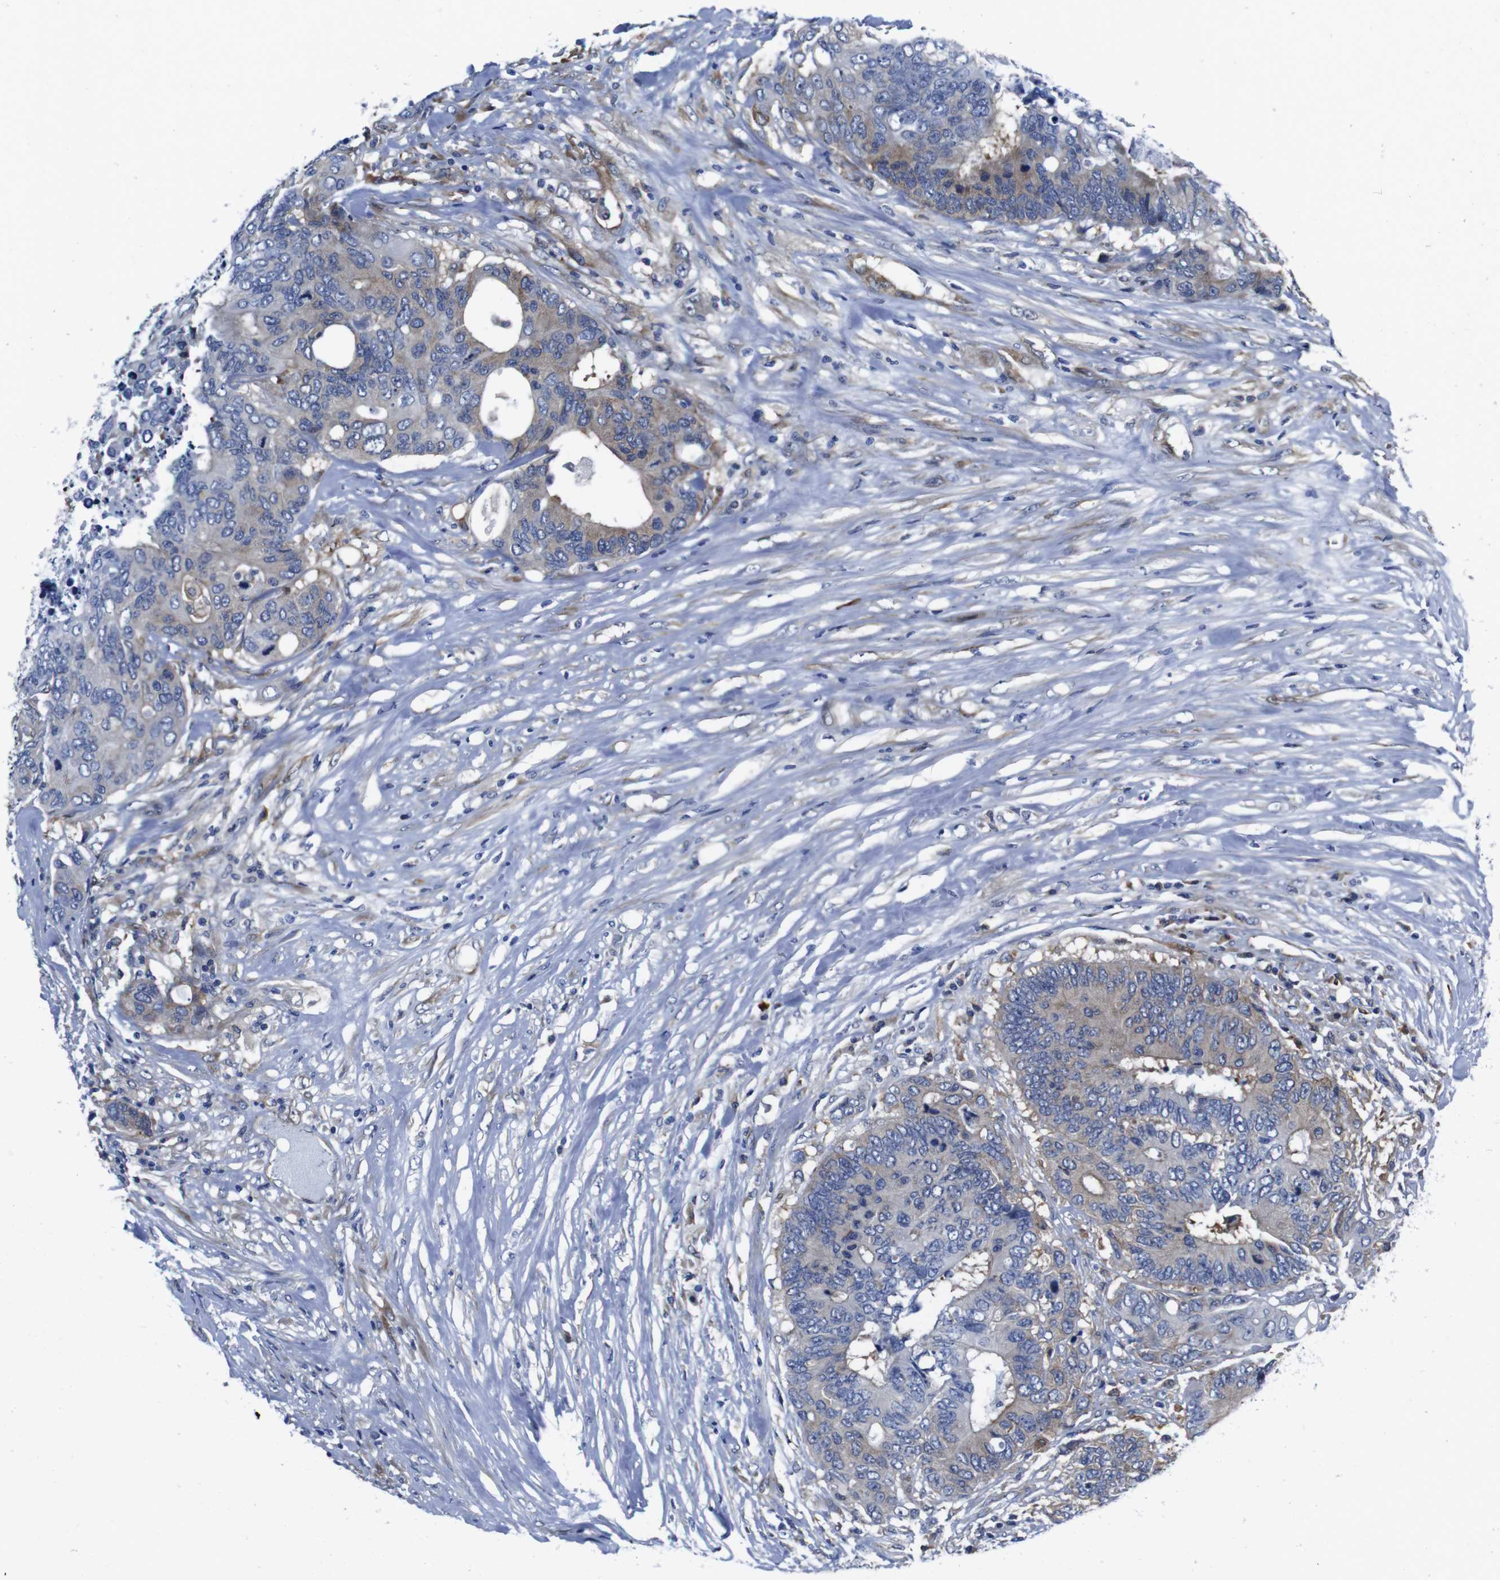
{"staining": {"intensity": "weak", "quantity": "25%-75%", "location": "cytoplasmic/membranous"}, "tissue": "colorectal cancer", "cell_type": "Tumor cells", "image_type": "cancer", "snomed": [{"axis": "morphology", "description": "Adenocarcinoma, NOS"}, {"axis": "topography", "description": "Rectum"}], "caption": "Immunohistochemical staining of human colorectal cancer (adenocarcinoma) reveals weak cytoplasmic/membranous protein expression in about 25%-75% of tumor cells.", "gene": "EIF4A1", "patient": {"sex": "male", "age": 55}}